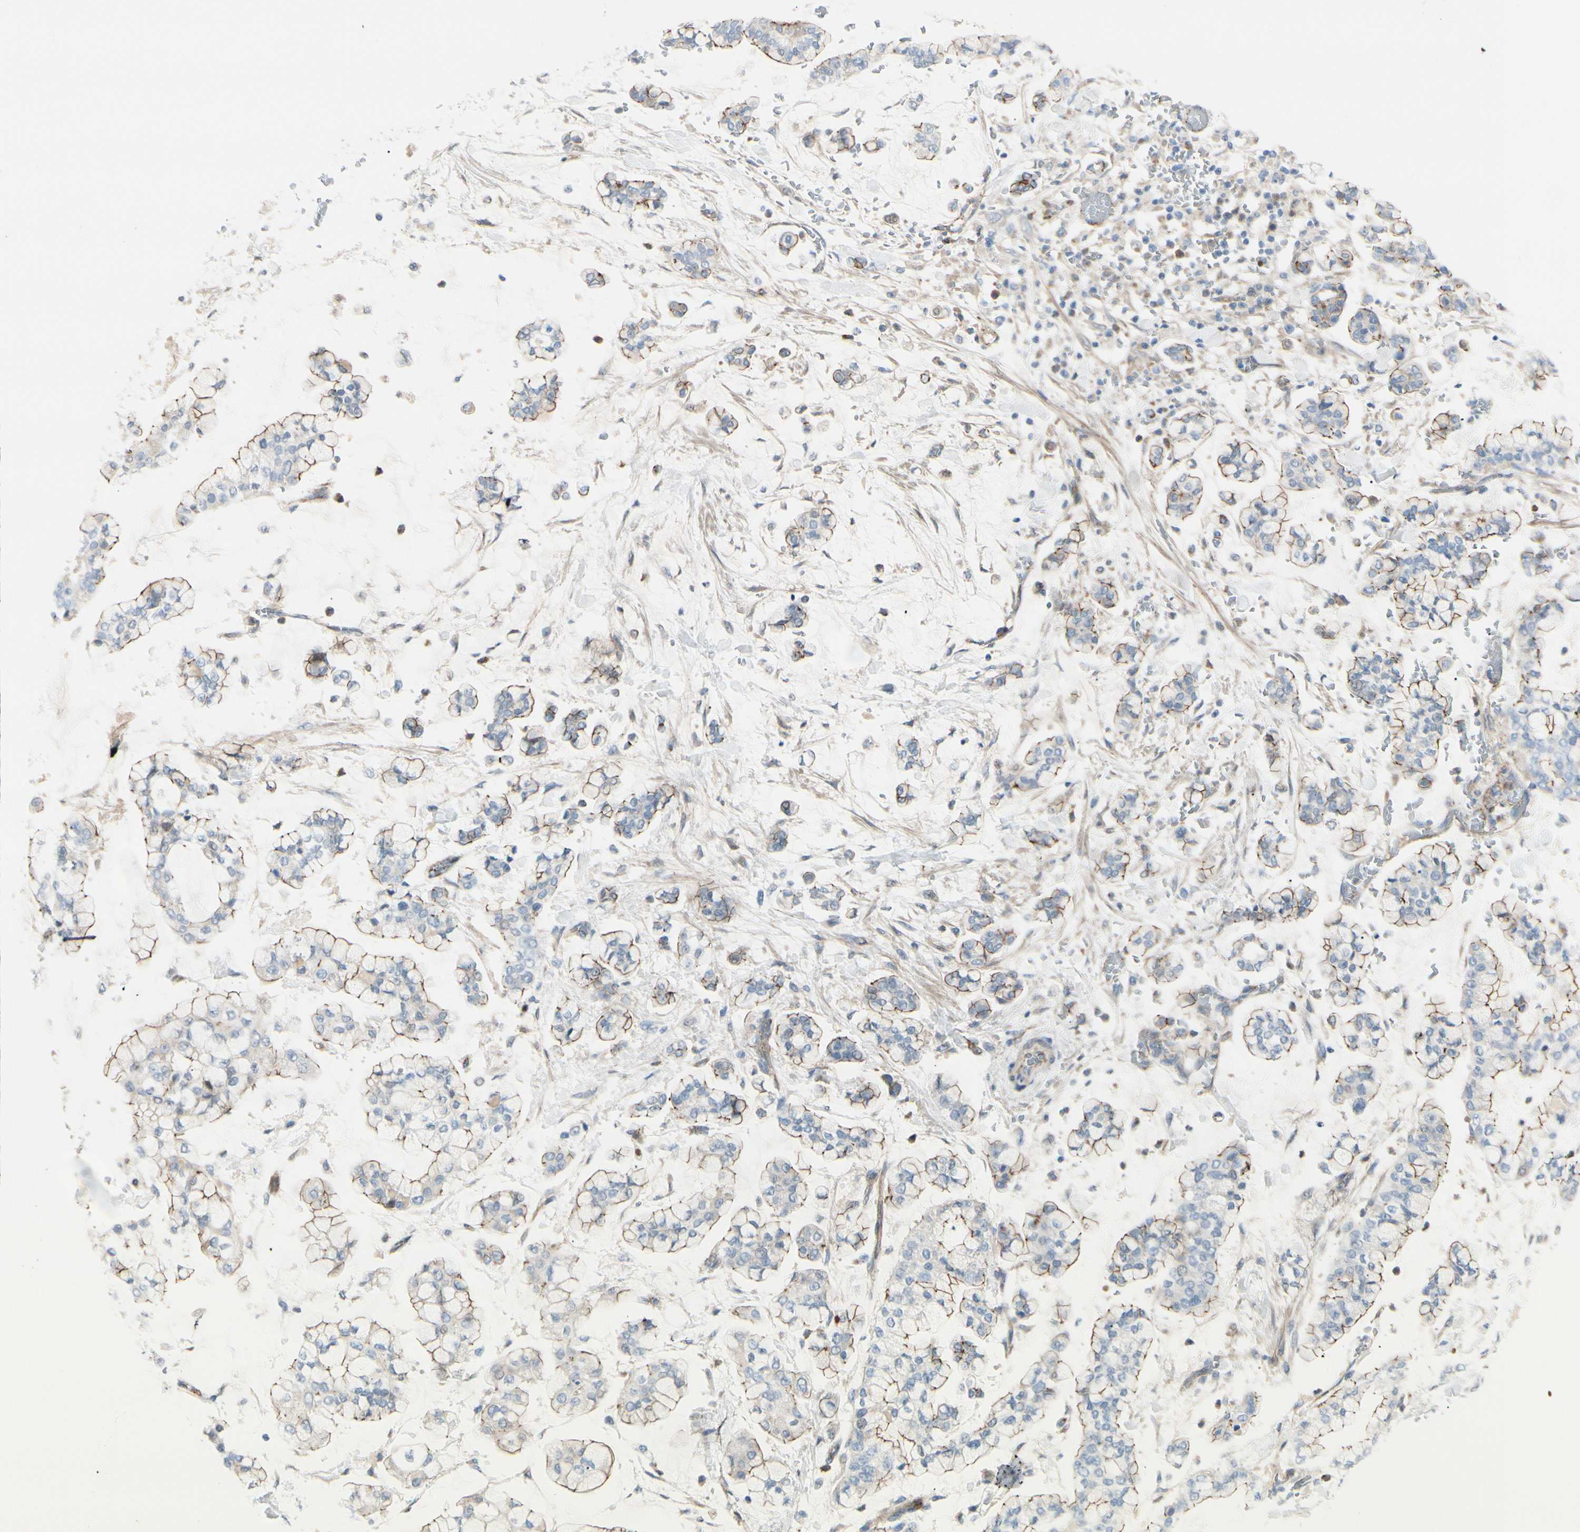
{"staining": {"intensity": "weak", "quantity": "25%-75%", "location": "cytoplasmic/membranous"}, "tissue": "stomach cancer", "cell_type": "Tumor cells", "image_type": "cancer", "snomed": [{"axis": "morphology", "description": "Normal tissue, NOS"}, {"axis": "morphology", "description": "Adenocarcinoma, NOS"}, {"axis": "topography", "description": "Stomach, upper"}, {"axis": "topography", "description": "Stomach"}], "caption": "Brown immunohistochemical staining in stomach cancer (adenocarcinoma) demonstrates weak cytoplasmic/membranous positivity in approximately 25%-75% of tumor cells. (DAB IHC, brown staining for protein, blue staining for nuclei).", "gene": "TJP1", "patient": {"sex": "male", "age": 76}}